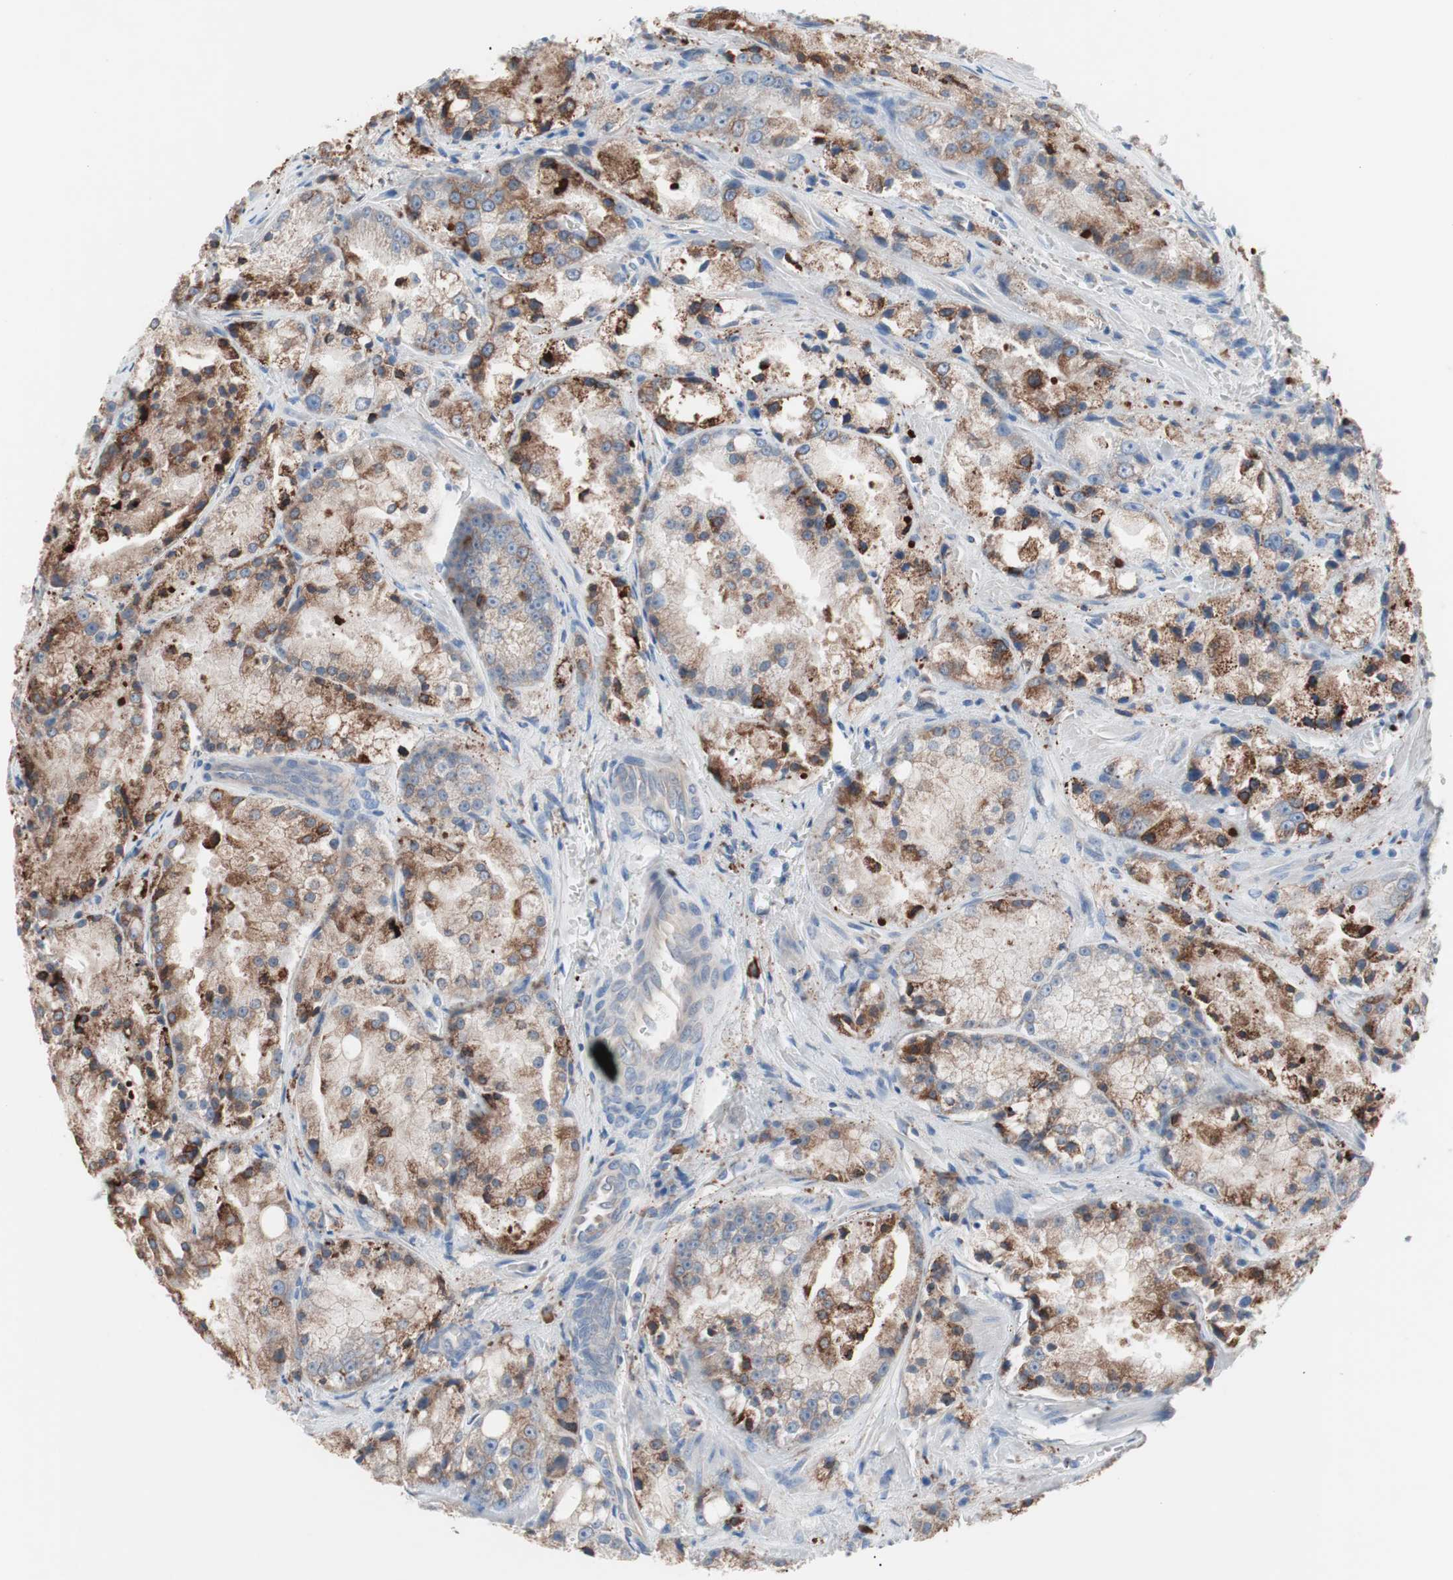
{"staining": {"intensity": "moderate", "quantity": "25%-75%", "location": "cytoplasmic/membranous"}, "tissue": "prostate cancer", "cell_type": "Tumor cells", "image_type": "cancer", "snomed": [{"axis": "morphology", "description": "Adenocarcinoma, Low grade"}, {"axis": "topography", "description": "Prostate"}], "caption": "A photomicrograph showing moderate cytoplasmic/membranous staining in about 25%-75% of tumor cells in prostate adenocarcinoma (low-grade), as visualized by brown immunohistochemical staining.", "gene": "SLC27A4", "patient": {"sex": "male", "age": 64}}